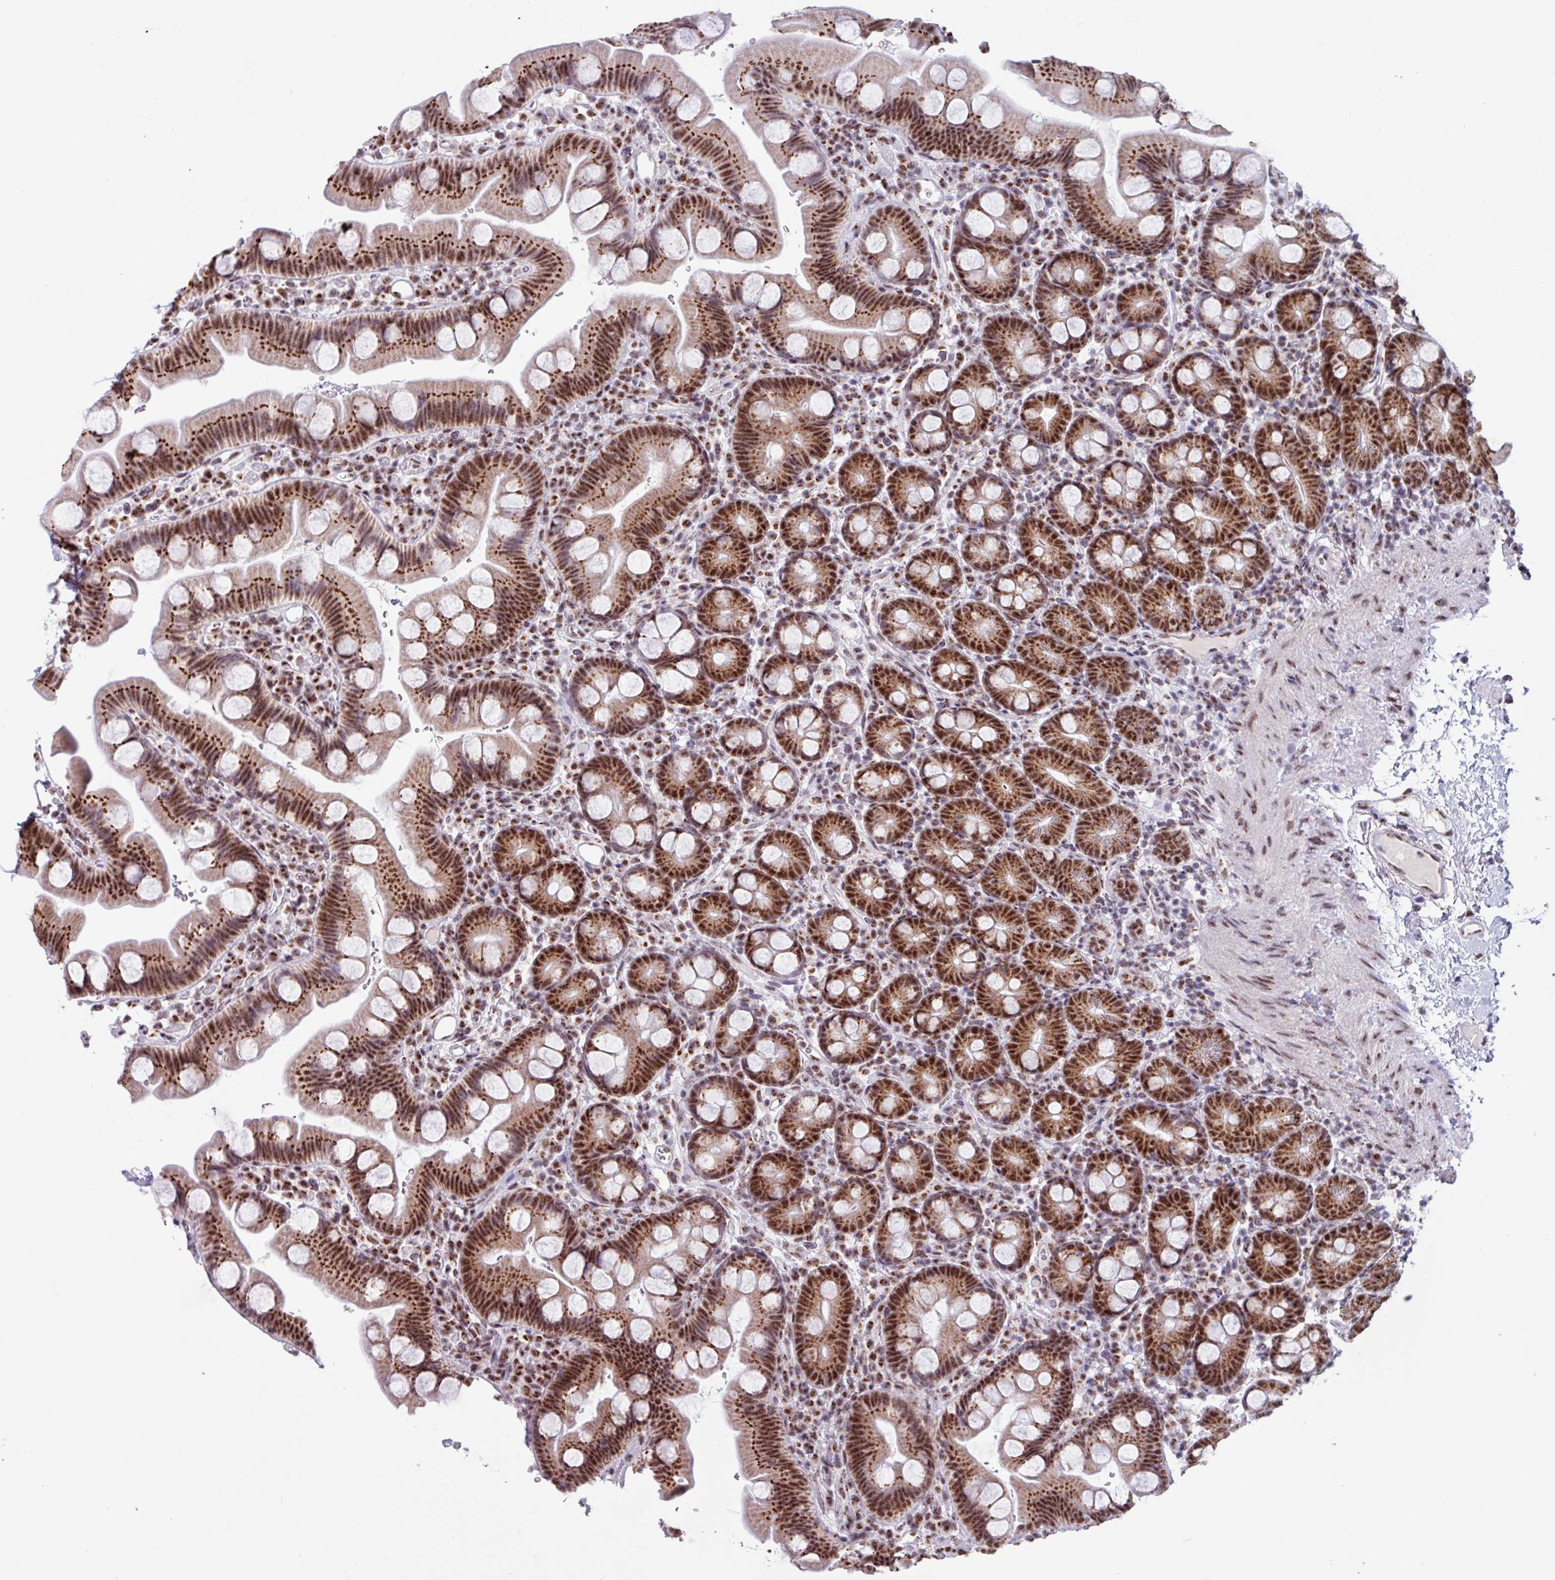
{"staining": {"intensity": "strong", "quantity": ">75%", "location": "cytoplasmic/membranous,nuclear"}, "tissue": "small intestine", "cell_type": "Glandular cells", "image_type": "normal", "snomed": [{"axis": "morphology", "description": "Normal tissue, NOS"}, {"axis": "topography", "description": "Small intestine"}], "caption": "A high-resolution image shows IHC staining of normal small intestine, which displays strong cytoplasmic/membranous,nuclear staining in approximately >75% of glandular cells. (brown staining indicates protein expression, while blue staining denotes nuclei).", "gene": "PUF60", "patient": {"sex": "female", "age": 68}}